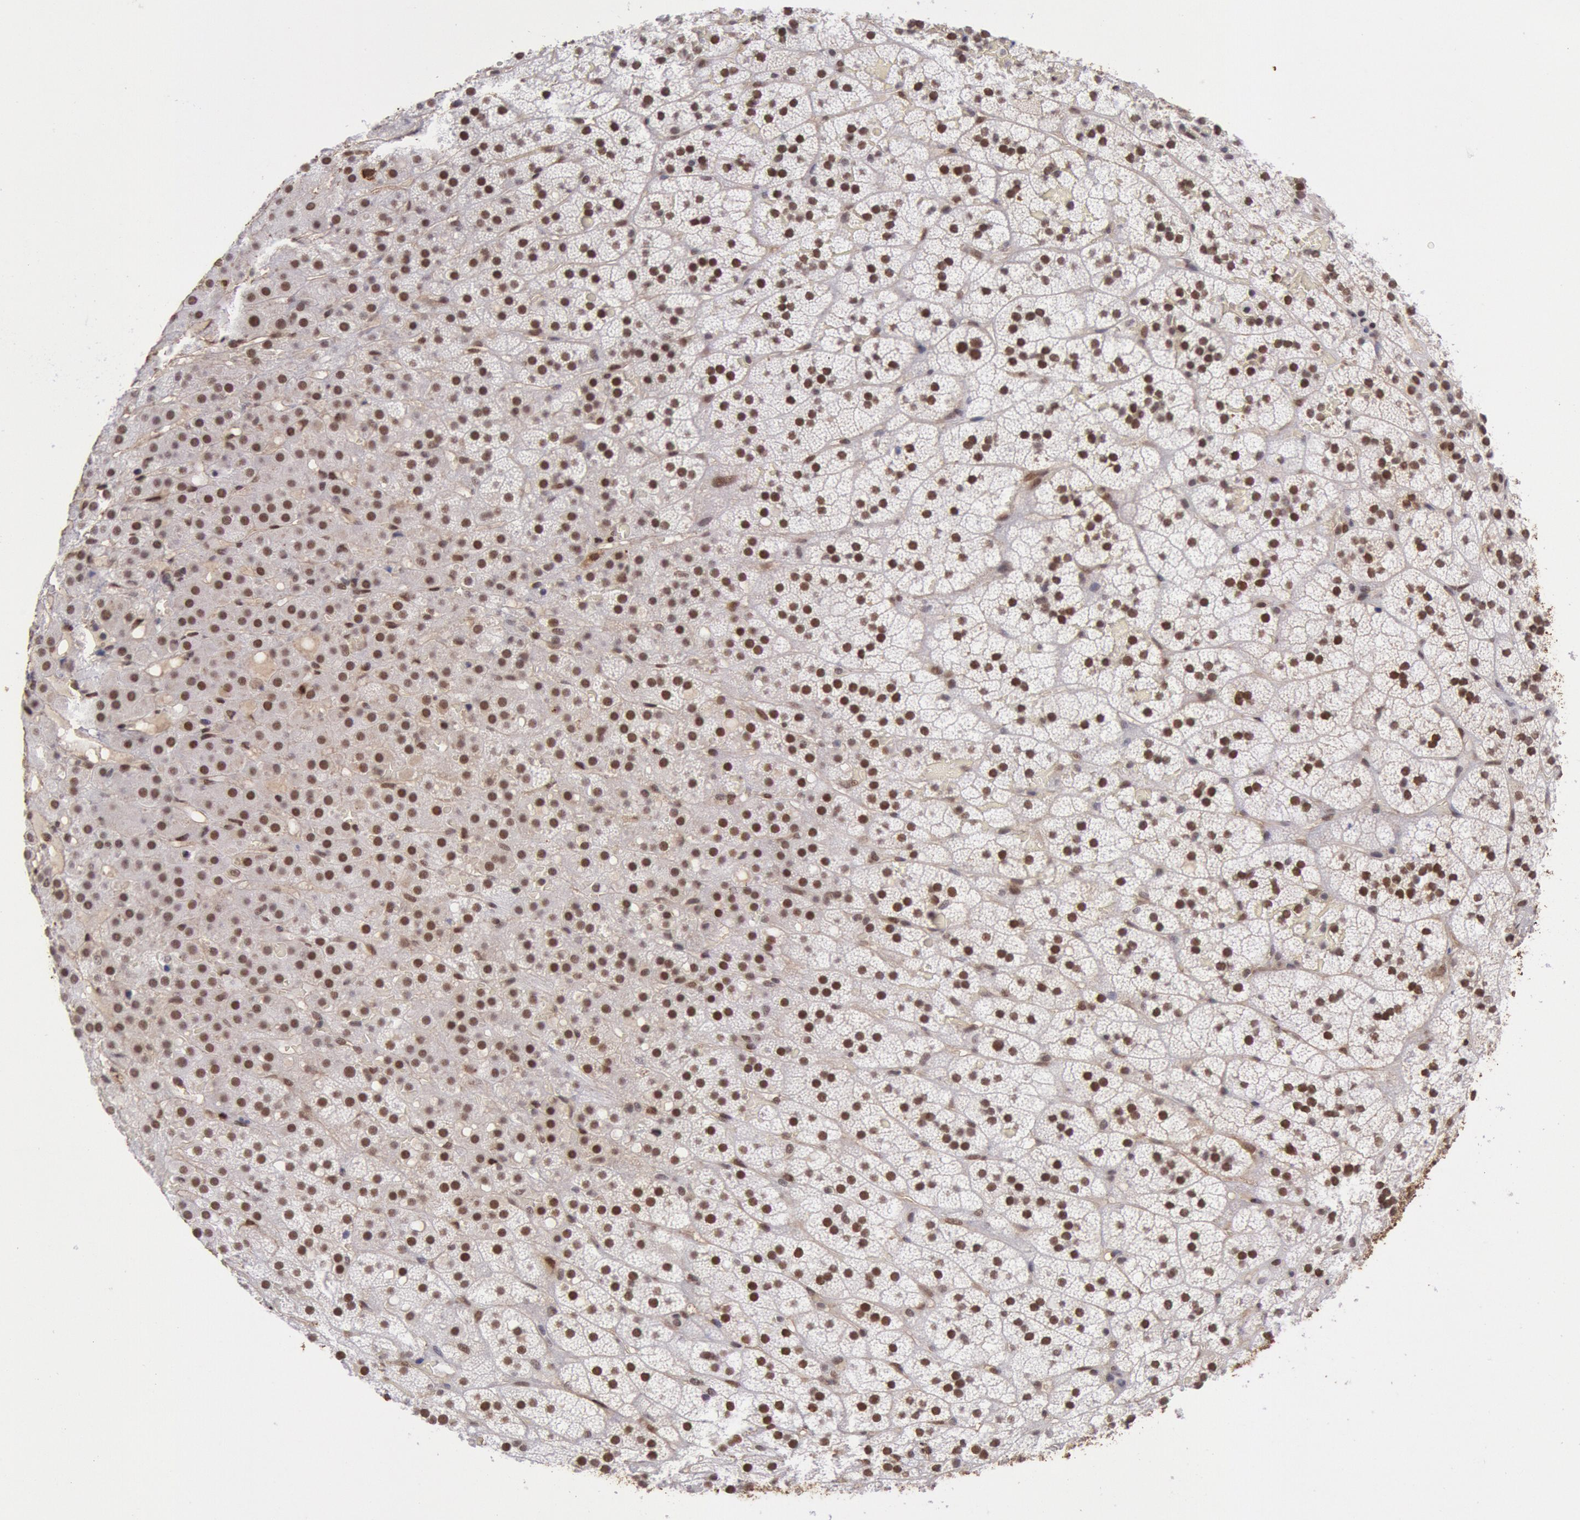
{"staining": {"intensity": "strong", "quantity": ">75%", "location": "nuclear"}, "tissue": "adrenal gland", "cell_type": "Glandular cells", "image_type": "normal", "snomed": [{"axis": "morphology", "description": "Normal tissue, NOS"}, {"axis": "topography", "description": "Adrenal gland"}], "caption": "Protein staining by immunohistochemistry (IHC) displays strong nuclear positivity in approximately >75% of glandular cells in benign adrenal gland. The staining is performed using DAB (3,3'-diaminobenzidine) brown chromogen to label protein expression. The nuclei are counter-stained blue using hematoxylin.", "gene": "CDKN2B", "patient": {"sex": "male", "age": 35}}